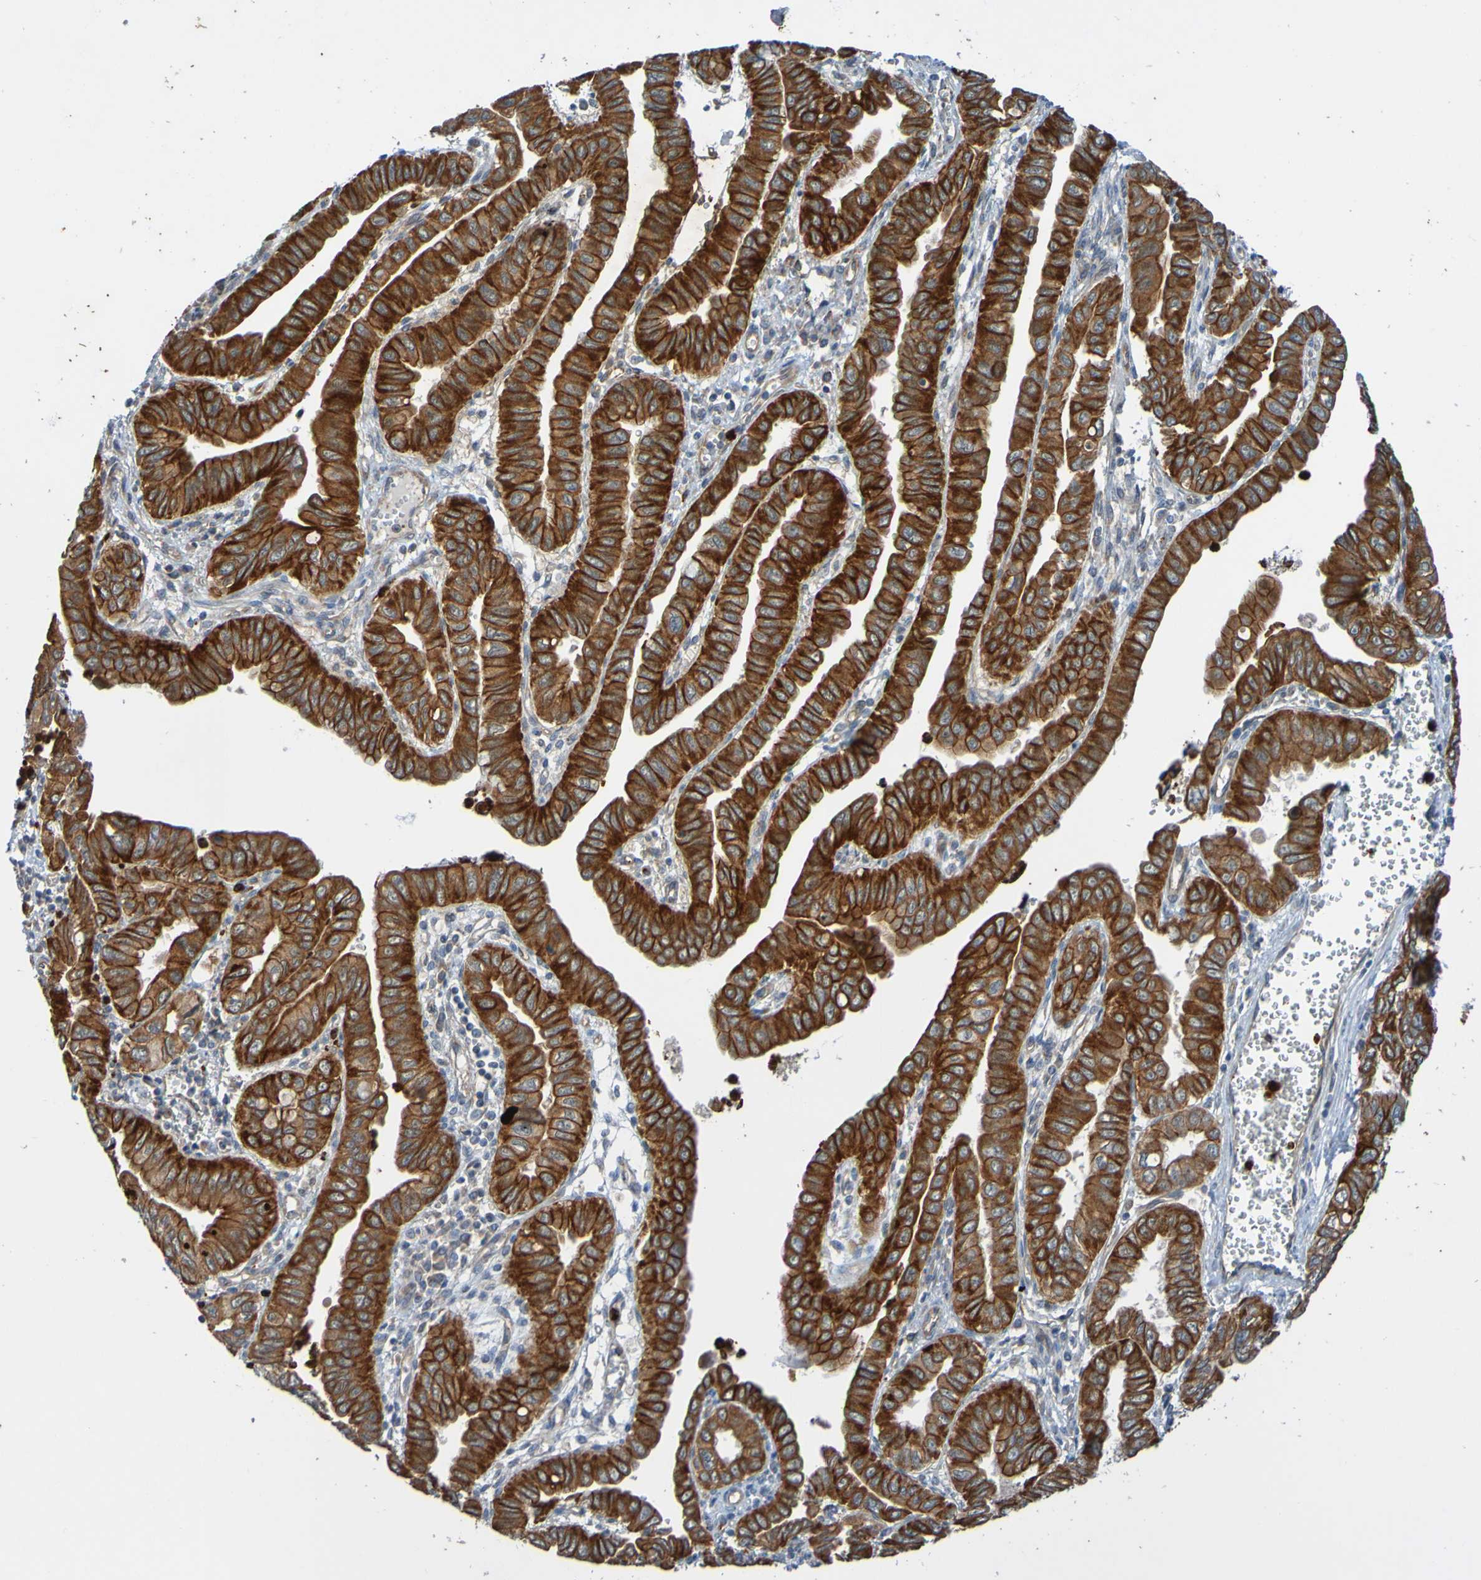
{"staining": {"intensity": "strong", "quantity": ">75%", "location": "cytoplasmic/membranous"}, "tissue": "pancreatic cancer", "cell_type": "Tumor cells", "image_type": "cancer", "snomed": [{"axis": "morphology", "description": "Normal tissue, NOS"}, {"axis": "topography", "description": "Lymph node"}], "caption": "DAB immunohistochemical staining of human pancreatic cancer demonstrates strong cytoplasmic/membranous protein staining in about >75% of tumor cells.", "gene": "ST8SIA6", "patient": {"sex": "male", "age": 50}}